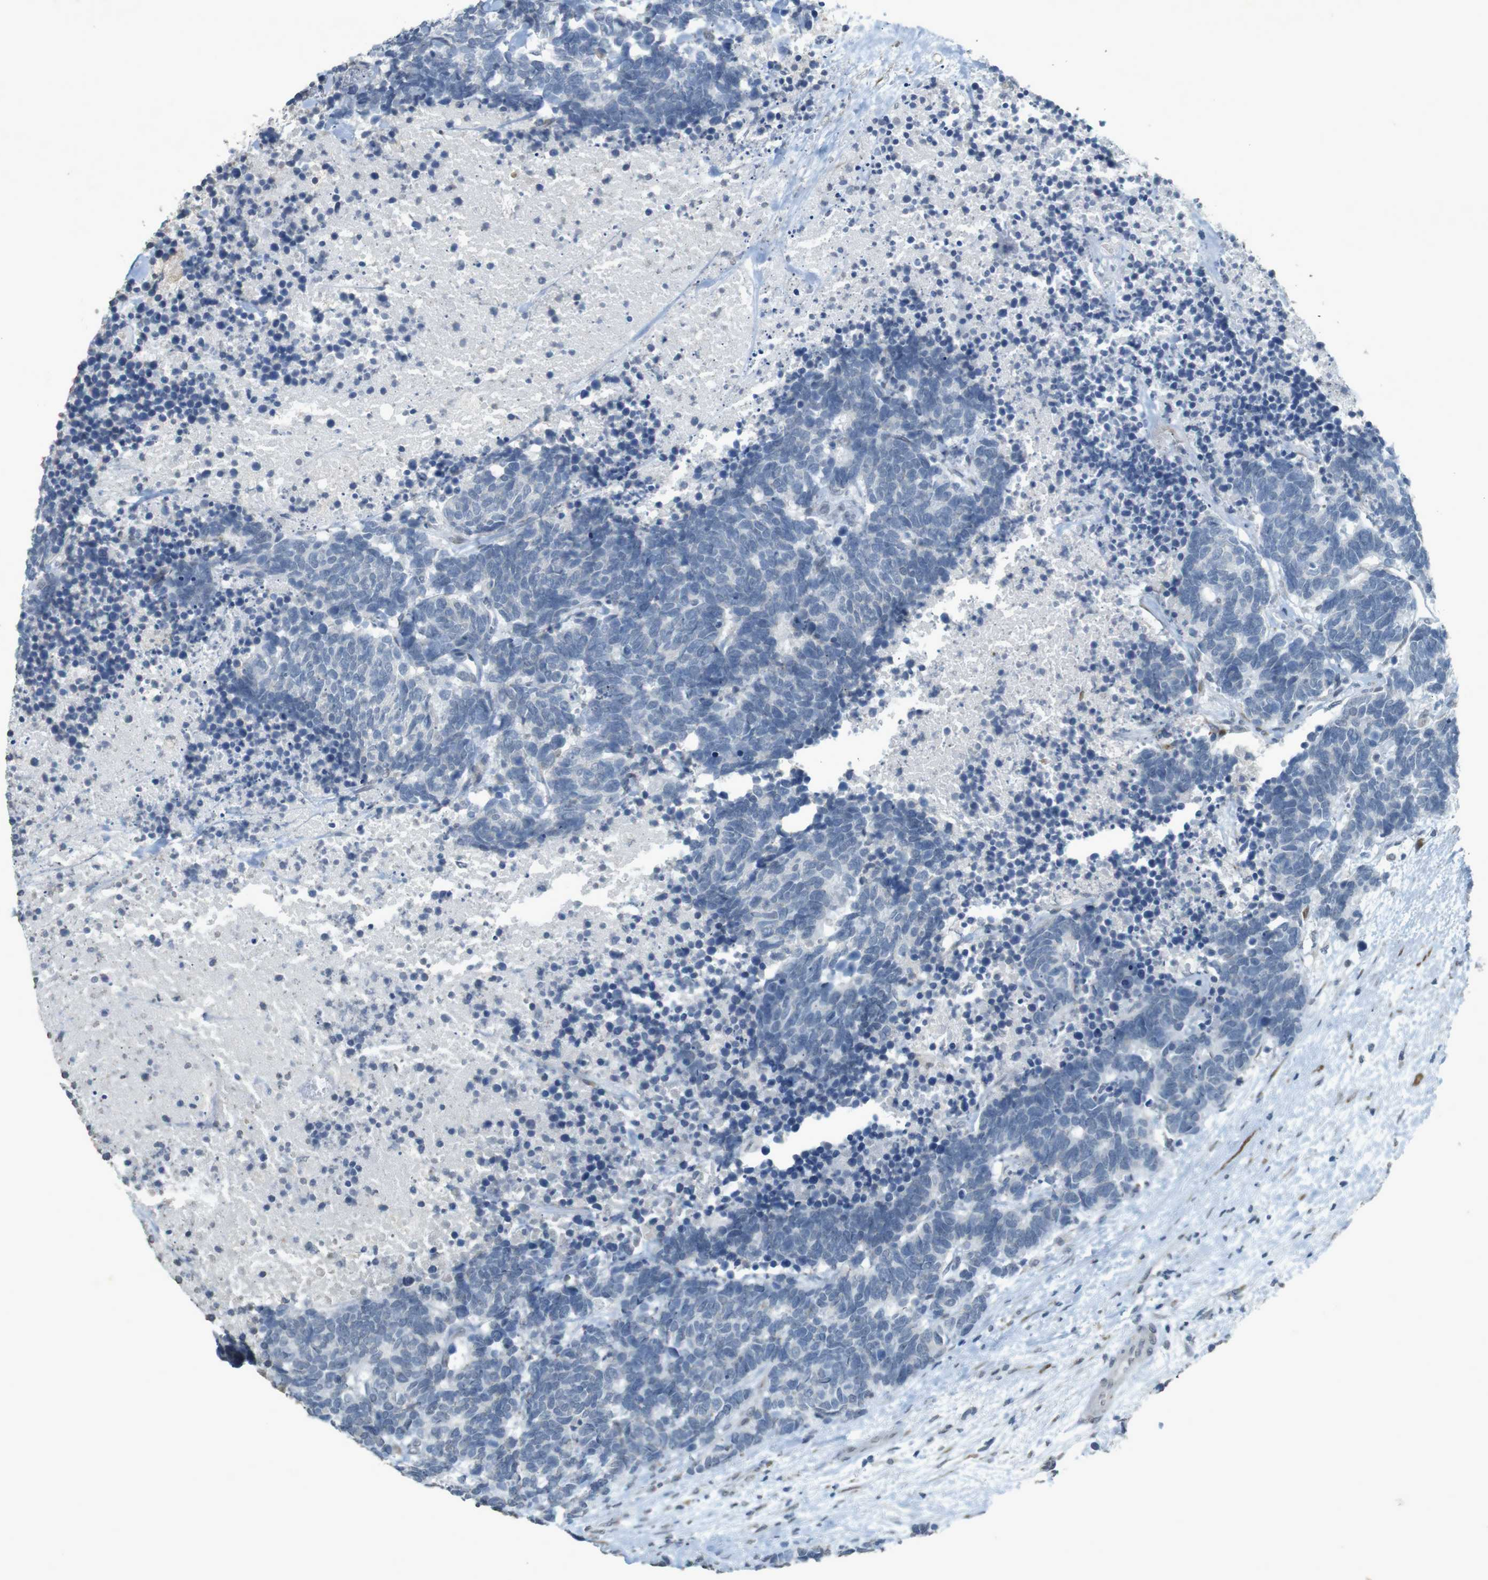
{"staining": {"intensity": "negative", "quantity": "none", "location": "none"}, "tissue": "carcinoid", "cell_type": "Tumor cells", "image_type": "cancer", "snomed": [{"axis": "morphology", "description": "Carcinoma, NOS"}, {"axis": "morphology", "description": "Carcinoid, malignant, NOS"}, {"axis": "topography", "description": "Urinary bladder"}], "caption": "High power microscopy image of an immunohistochemistry photomicrograph of carcinoid, revealing no significant positivity in tumor cells.", "gene": "FZD10", "patient": {"sex": "male", "age": 57}}